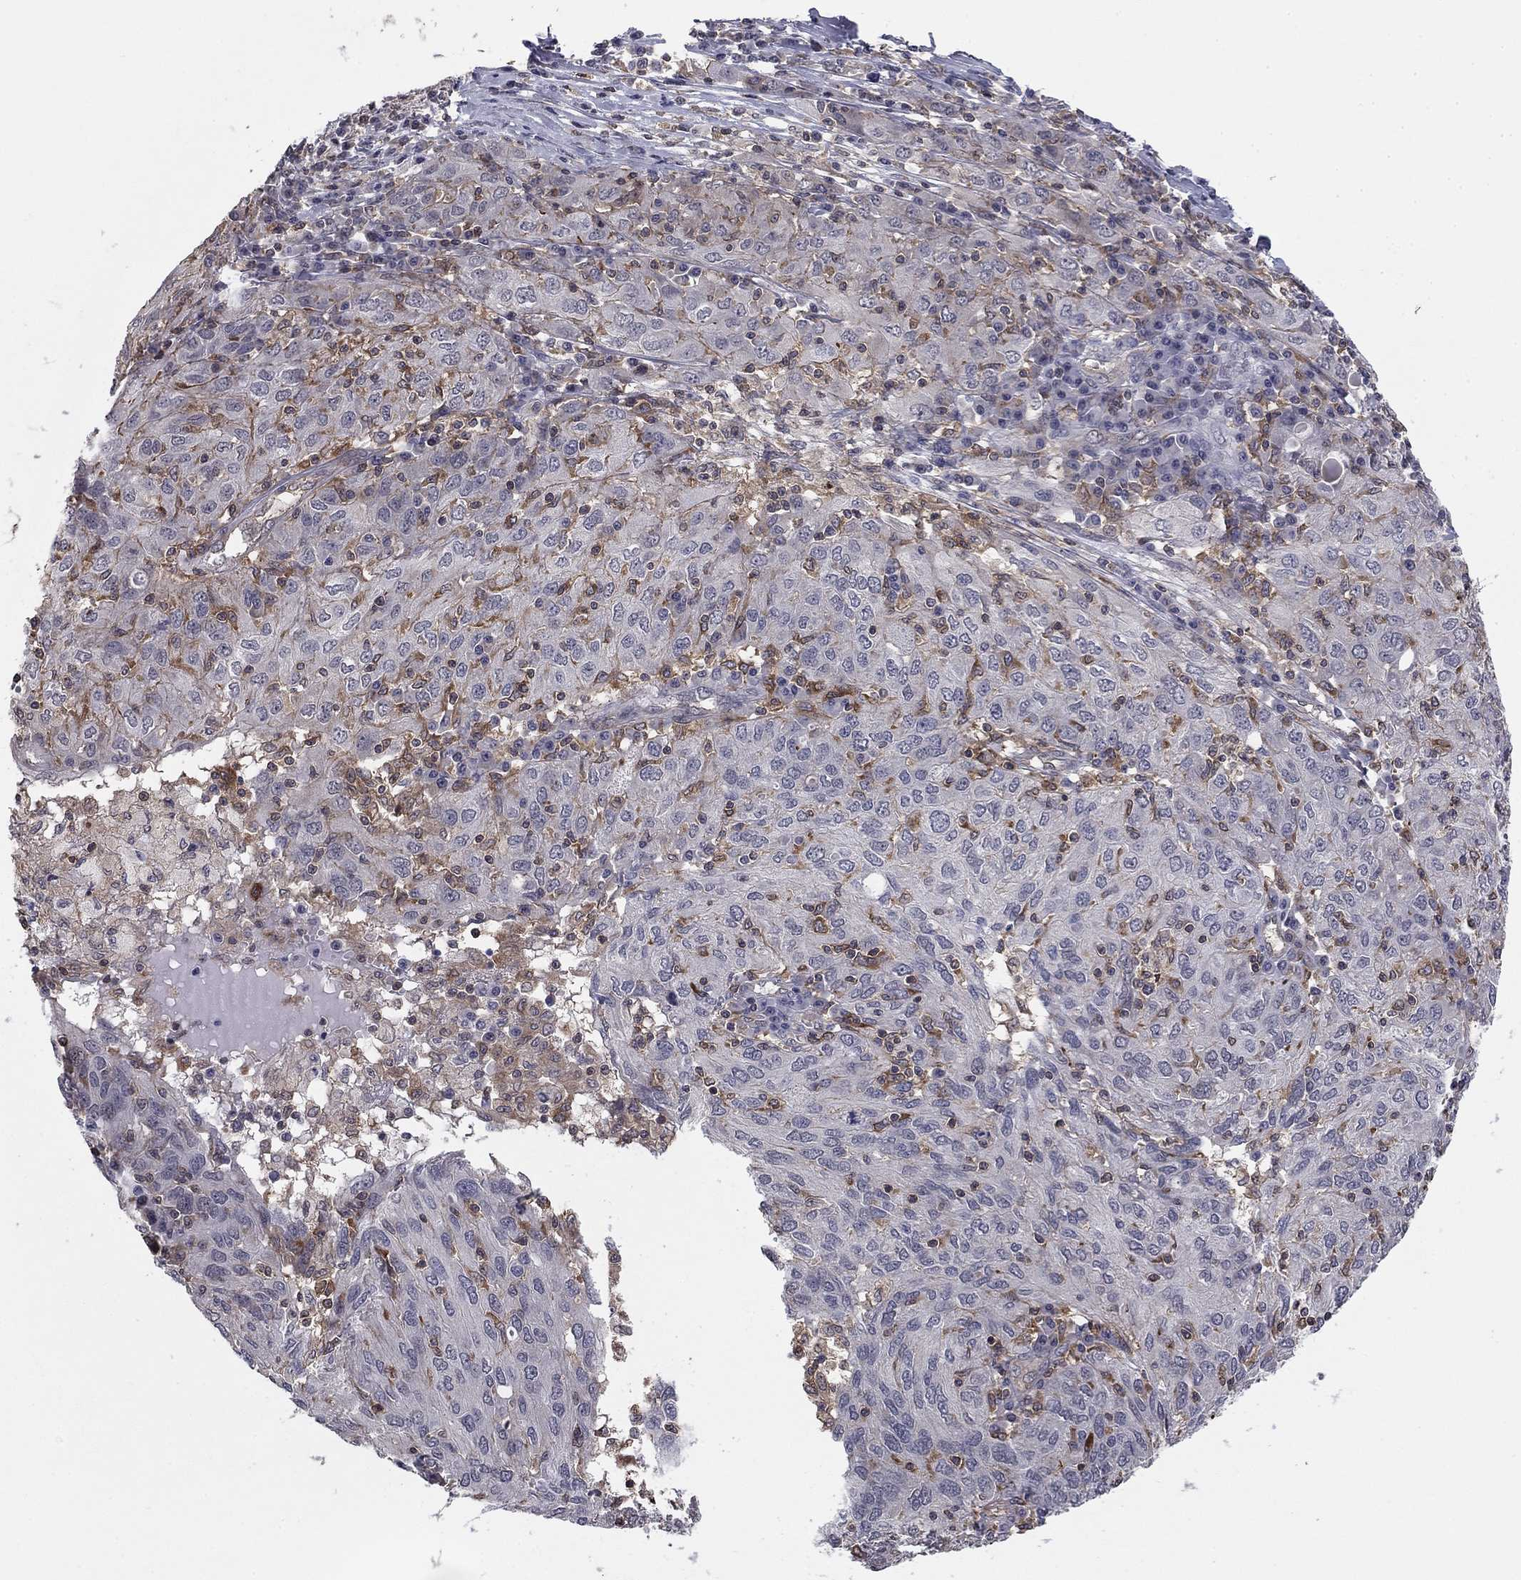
{"staining": {"intensity": "negative", "quantity": "none", "location": "none"}, "tissue": "ovarian cancer", "cell_type": "Tumor cells", "image_type": "cancer", "snomed": [{"axis": "morphology", "description": "Carcinoma, endometroid"}, {"axis": "topography", "description": "Ovary"}], "caption": "IHC image of ovarian cancer stained for a protein (brown), which displays no expression in tumor cells.", "gene": "PLCB2", "patient": {"sex": "female", "age": 50}}